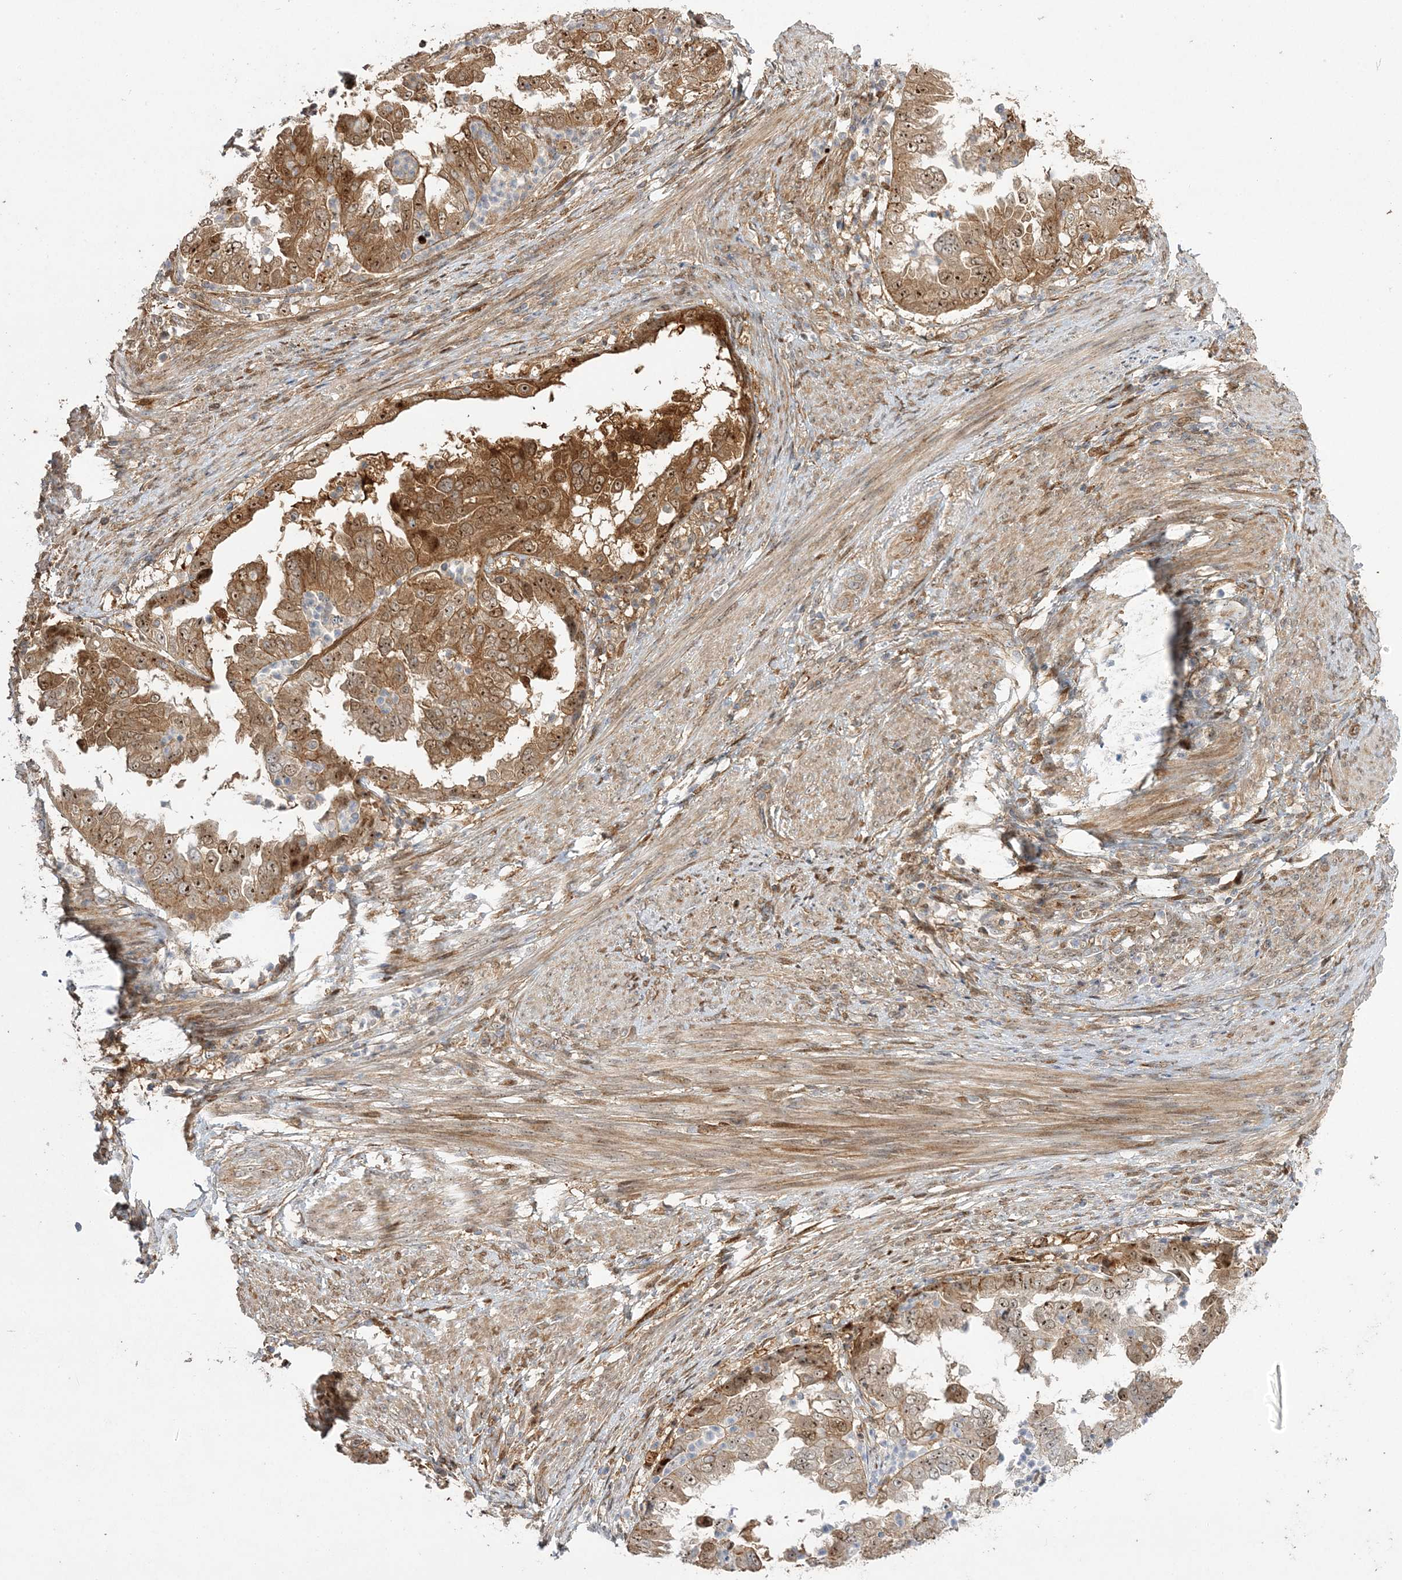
{"staining": {"intensity": "moderate", "quantity": ">75%", "location": "cytoplasmic/membranous,nuclear"}, "tissue": "endometrial cancer", "cell_type": "Tumor cells", "image_type": "cancer", "snomed": [{"axis": "morphology", "description": "Adenocarcinoma, NOS"}, {"axis": "topography", "description": "Endometrium"}], "caption": "Approximately >75% of tumor cells in endometrial cancer (adenocarcinoma) show moderate cytoplasmic/membranous and nuclear protein positivity as visualized by brown immunohistochemical staining.", "gene": "NPM3", "patient": {"sex": "female", "age": 85}}